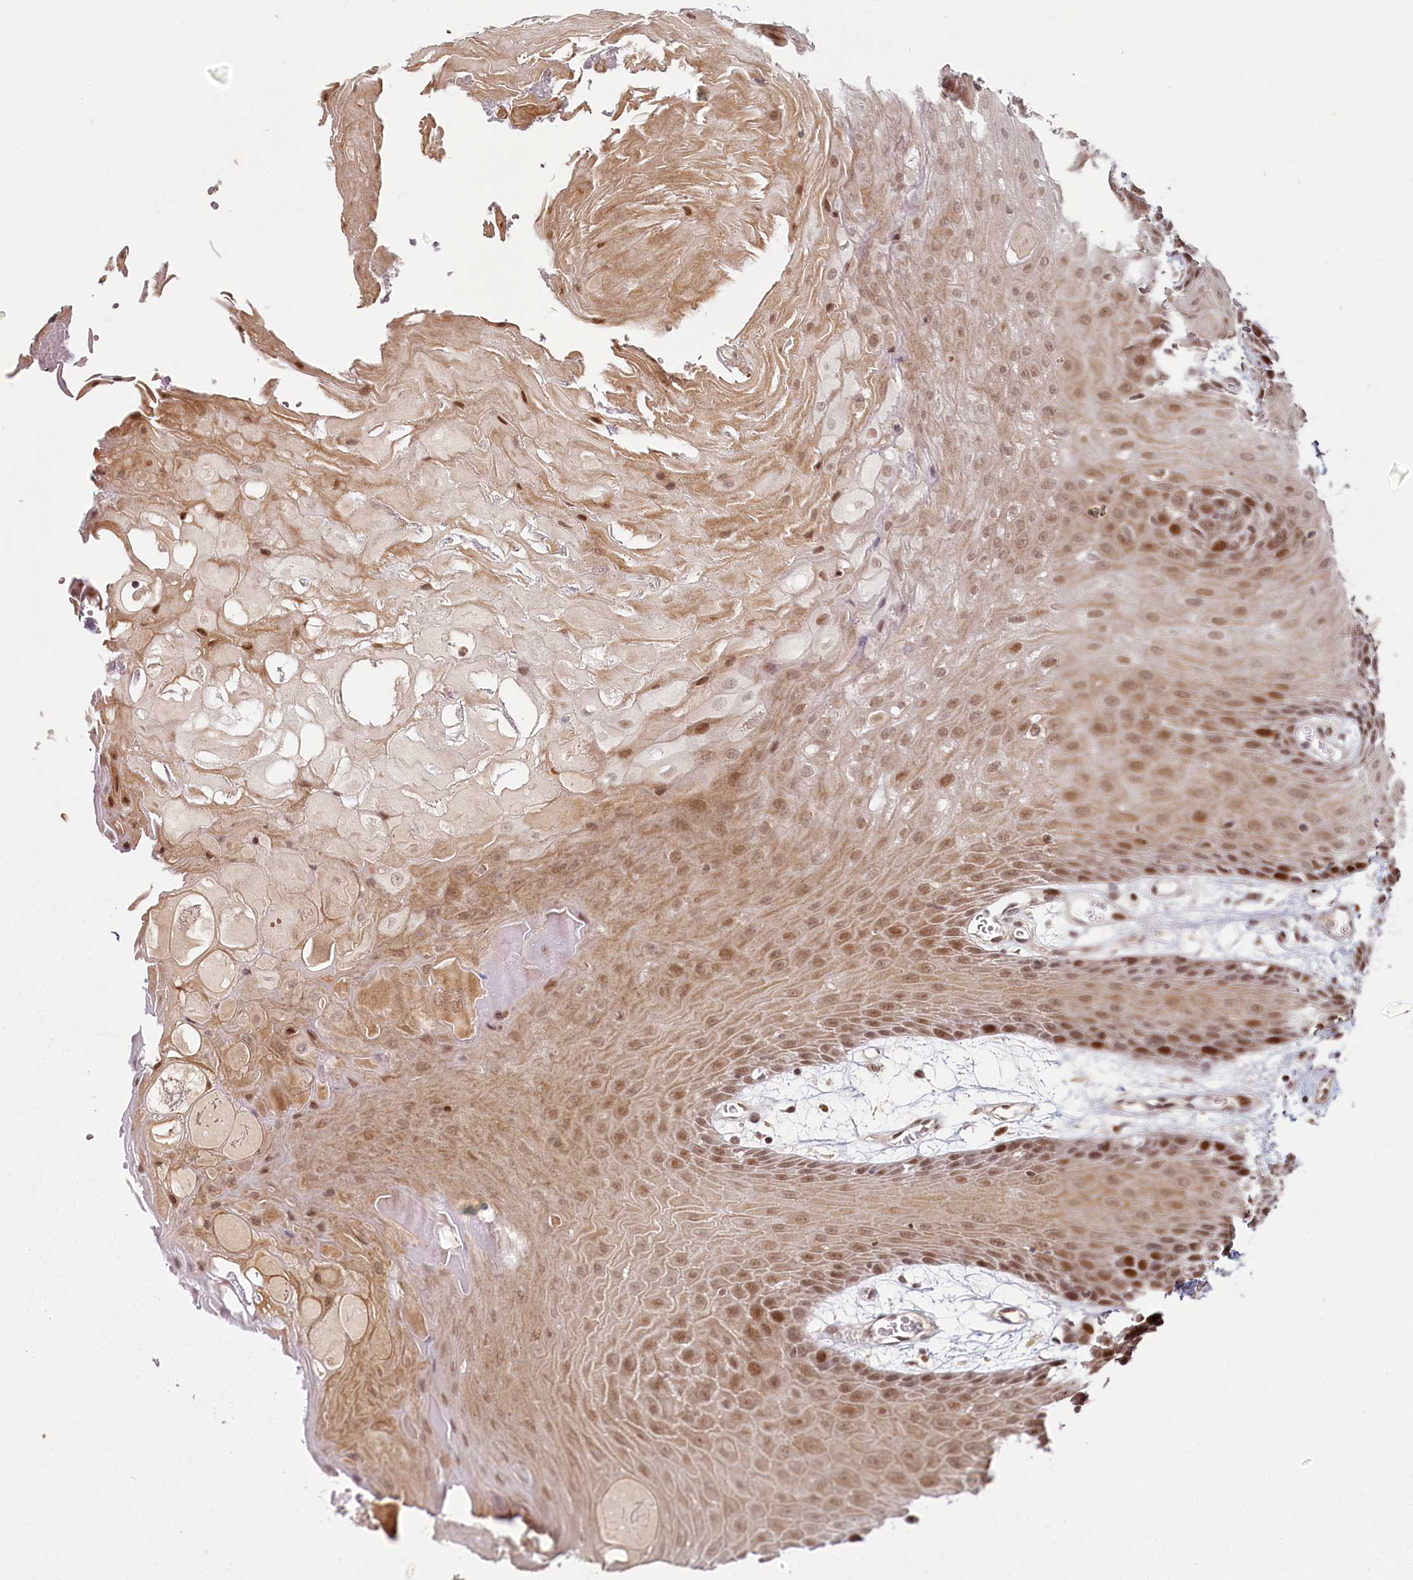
{"staining": {"intensity": "moderate", "quantity": ">75%", "location": "cytoplasmic/membranous,nuclear"}, "tissue": "oral mucosa", "cell_type": "Squamous epithelial cells", "image_type": "normal", "snomed": [{"axis": "morphology", "description": "Normal tissue, NOS"}, {"axis": "topography", "description": "Skeletal muscle"}, {"axis": "topography", "description": "Oral tissue"}, {"axis": "topography", "description": "Salivary gland"}, {"axis": "topography", "description": "Peripheral nerve tissue"}], "caption": "Immunohistochemical staining of unremarkable oral mucosa shows moderate cytoplasmic/membranous,nuclear protein positivity in approximately >75% of squamous epithelial cells. (Brightfield microscopy of DAB IHC at high magnification).", "gene": "FAM204A", "patient": {"sex": "male", "age": 54}}